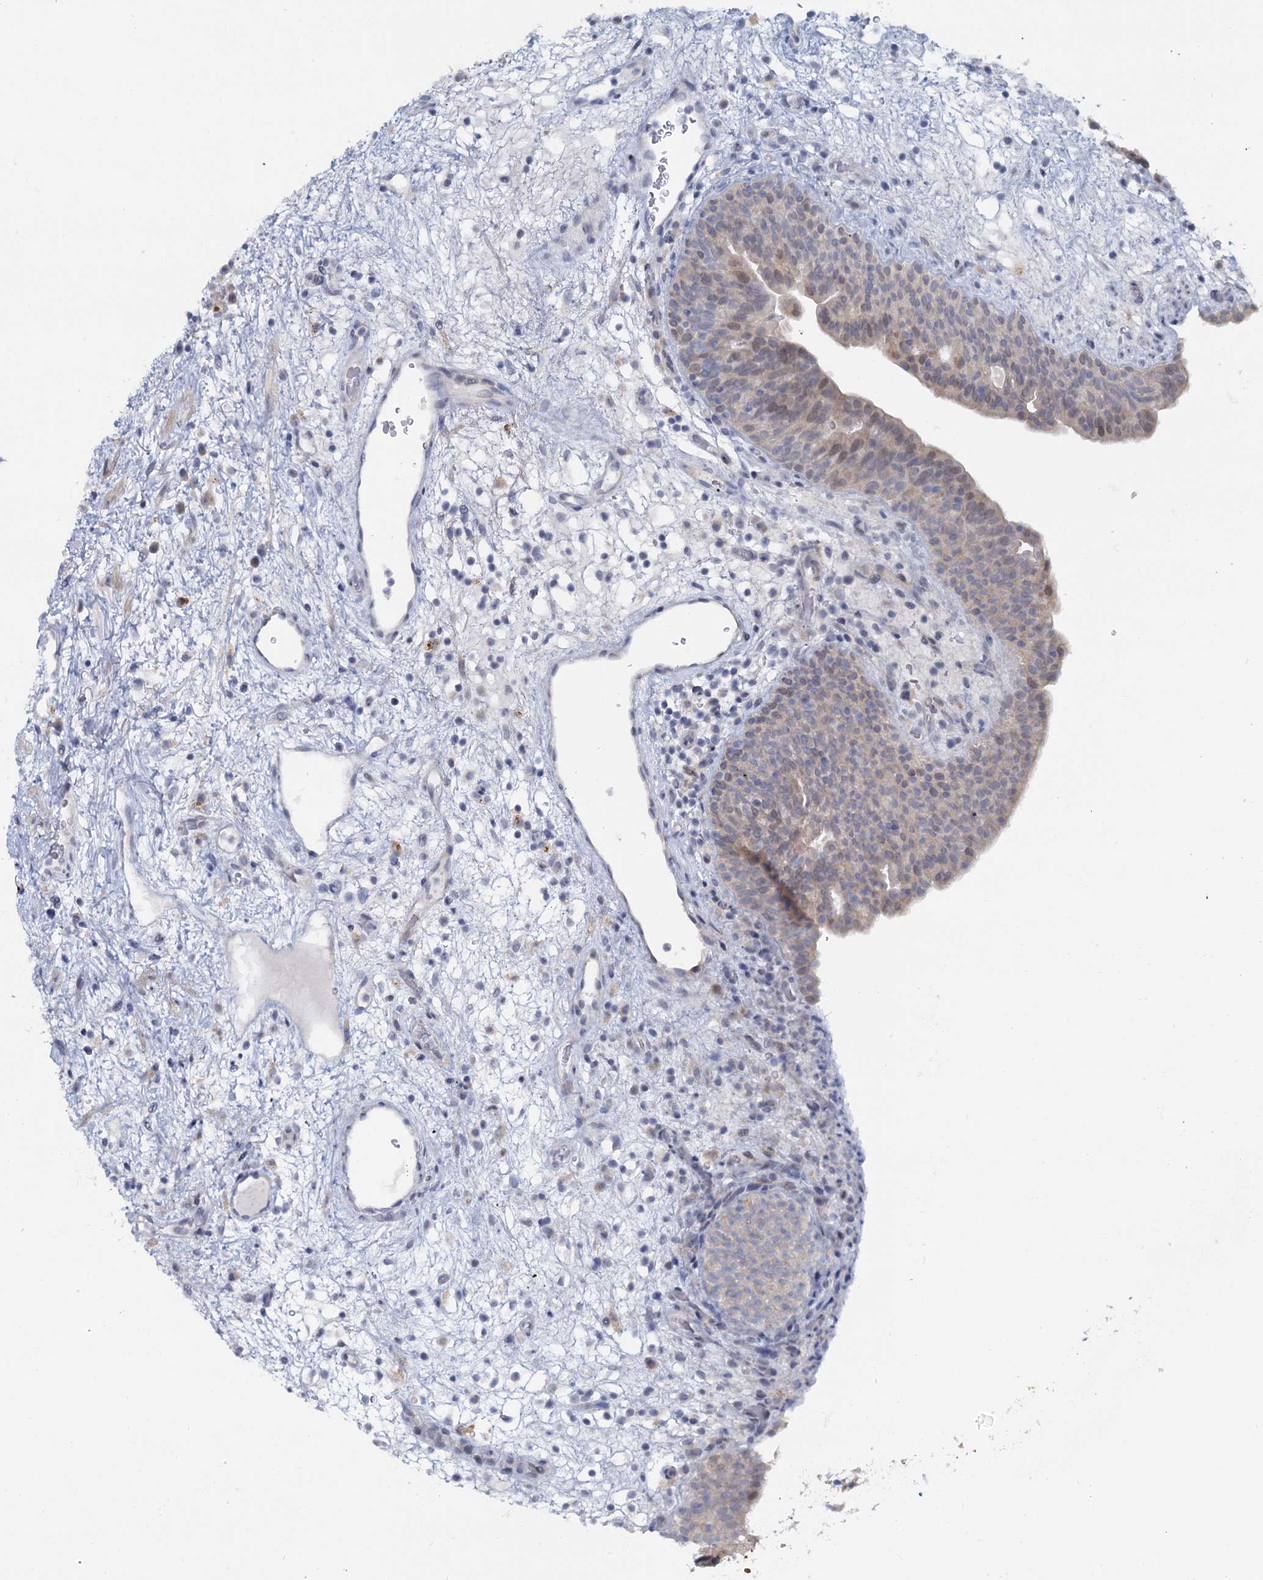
{"staining": {"intensity": "weak", "quantity": "25%-75%", "location": "nuclear"}, "tissue": "urinary bladder", "cell_type": "Urothelial cells", "image_type": "normal", "snomed": [{"axis": "morphology", "description": "Normal tissue, NOS"}, {"axis": "topography", "description": "Urinary bladder"}], "caption": "Immunohistochemical staining of unremarkable urinary bladder demonstrates 25%-75% levels of weak nuclear protein expression in approximately 25%-75% of urothelial cells.", "gene": "ACRBP", "patient": {"sex": "male", "age": 71}}